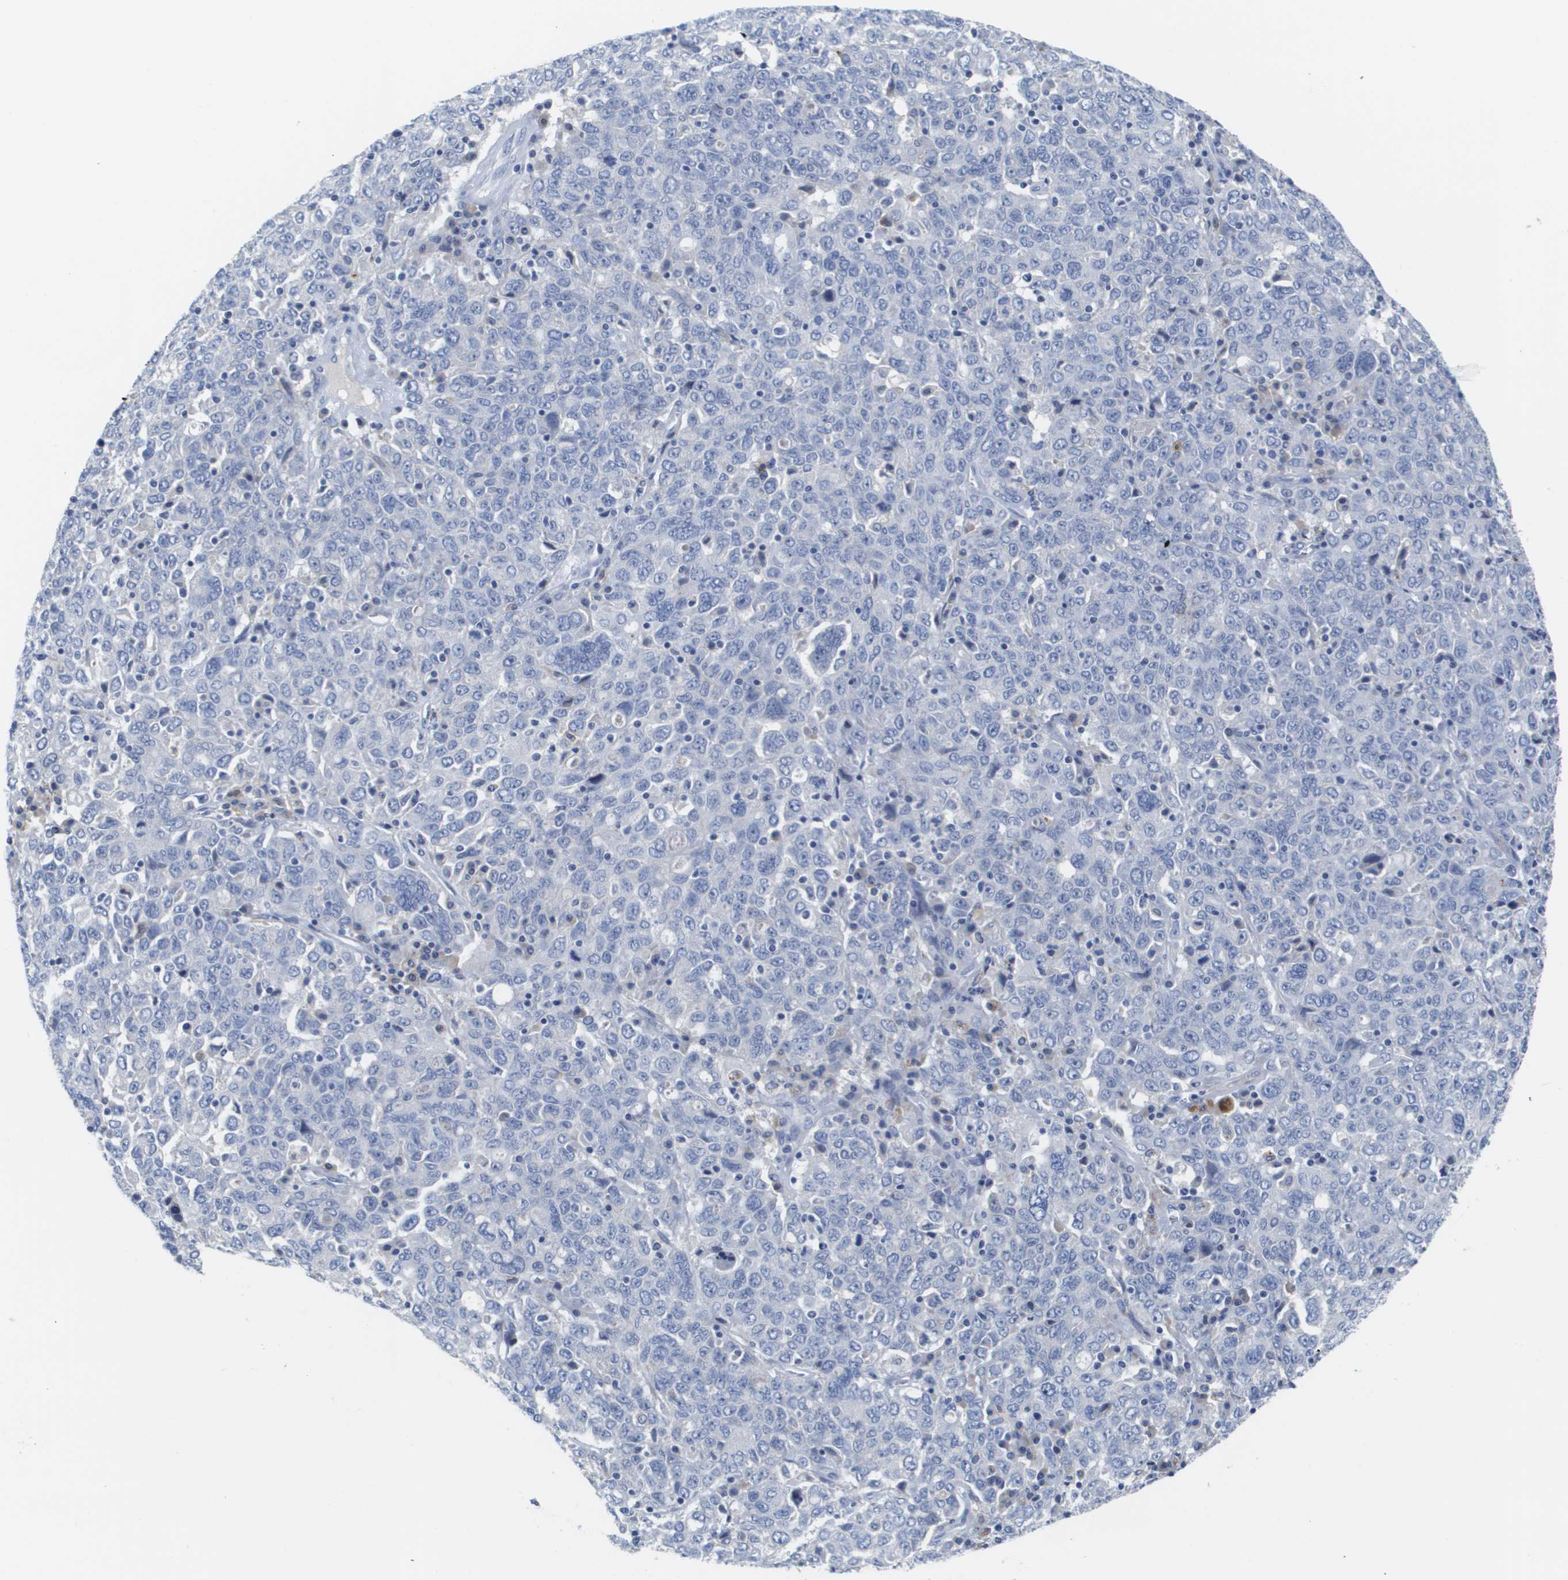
{"staining": {"intensity": "negative", "quantity": "none", "location": "none"}, "tissue": "ovarian cancer", "cell_type": "Tumor cells", "image_type": "cancer", "snomed": [{"axis": "morphology", "description": "Carcinoma, endometroid"}, {"axis": "topography", "description": "Ovary"}], "caption": "Immunohistochemistry of human ovarian cancer (endometroid carcinoma) reveals no positivity in tumor cells.", "gene": "MS4A1", "patient": {"sex": "female", "age": 62}}